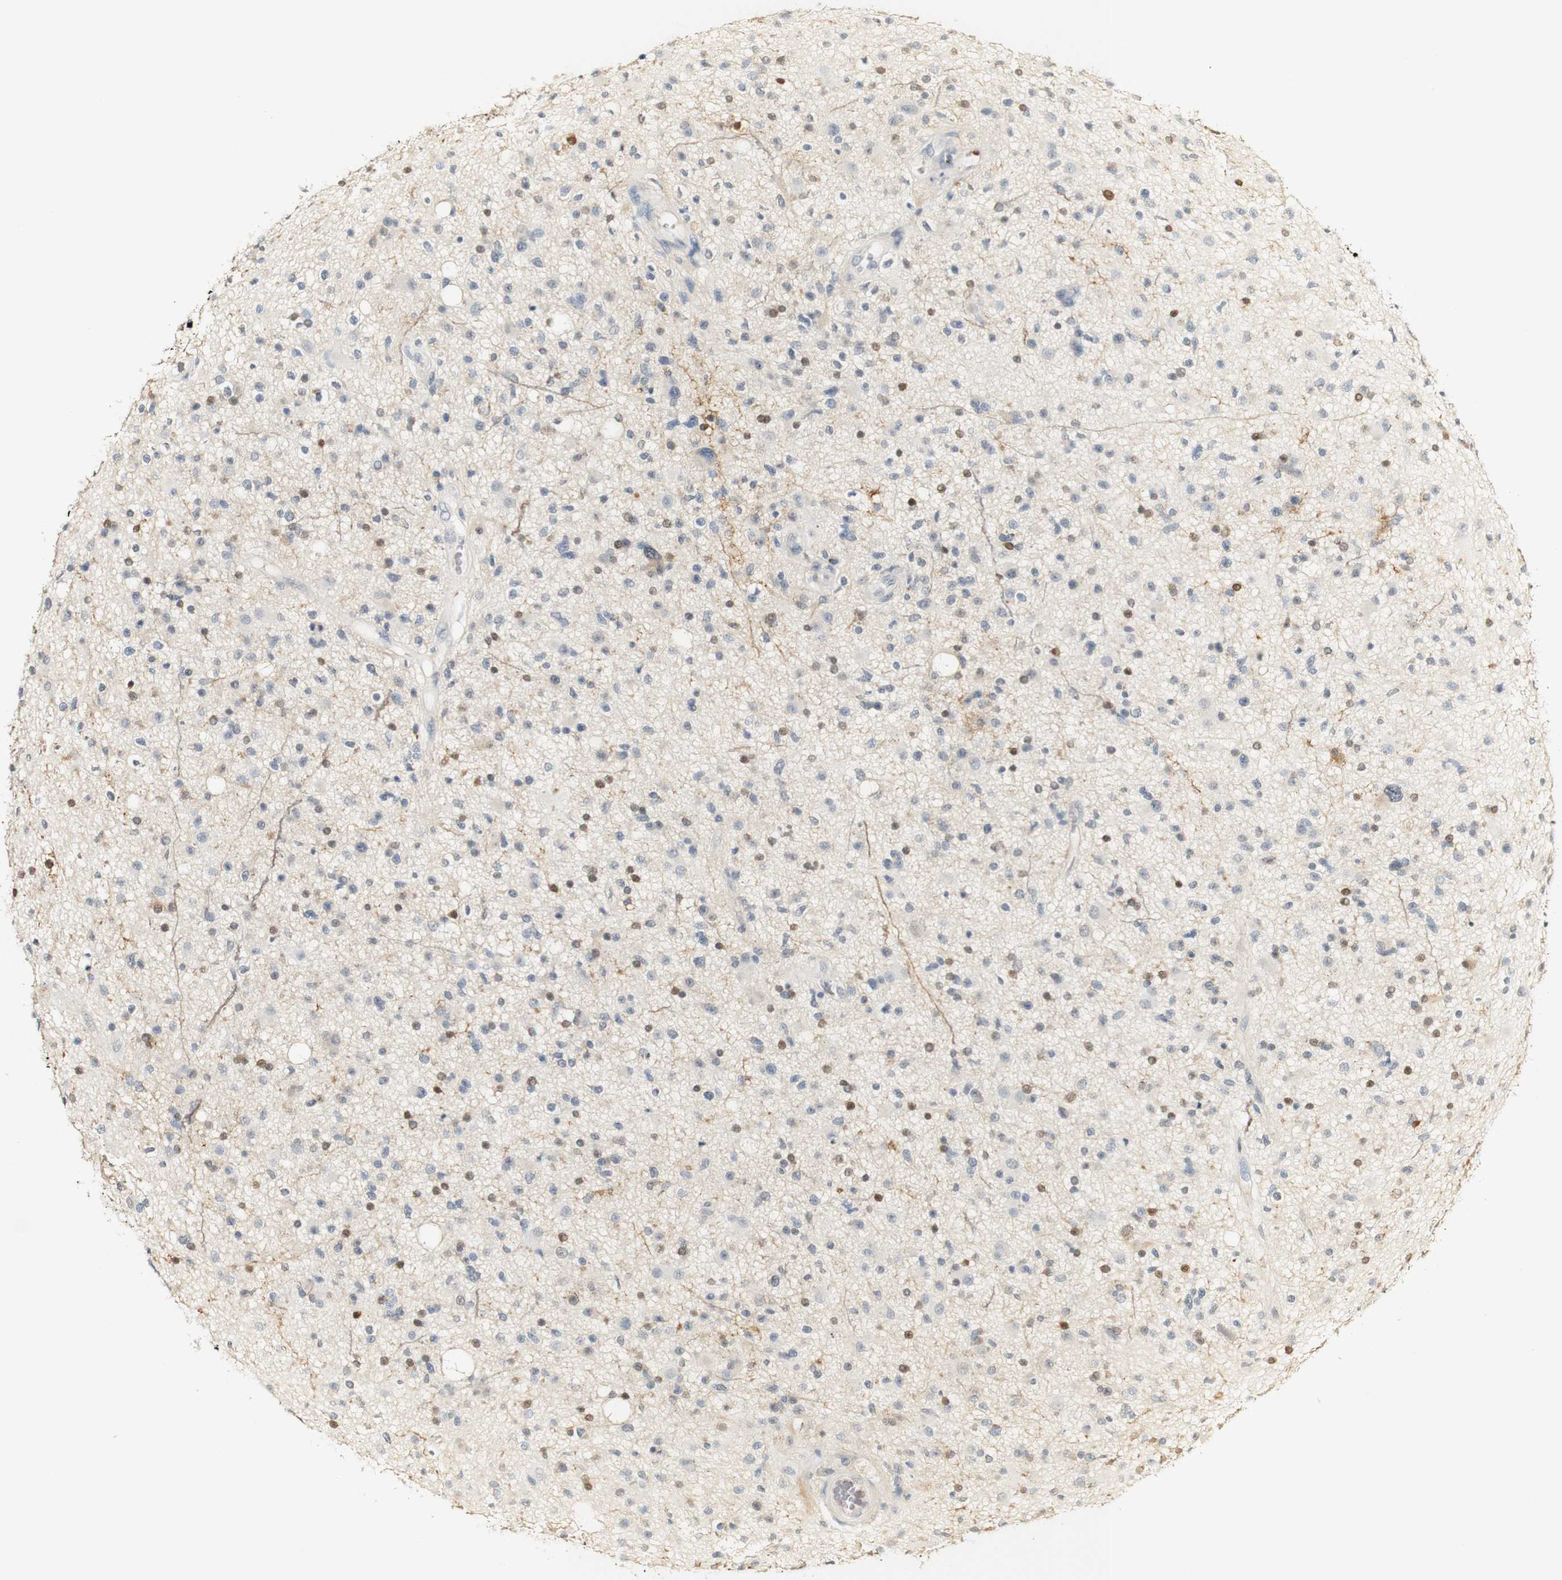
{"staining": {"intensity": "moderate", "quantity": "<25%", "location": "nuclear"}, "tissue": "glioma", "cell_type": "Tumor cells", "image_type": "cancer", "snomed": [{"axis": "morphology", "description": "Glioma, malignant, High grade"}, {"axis": "topography", "description": "Brain"}], "caption": "Immunohistochemistry histopathology image of neoplastic tissue: human glioma stained using immunohistochemistry shows low levels of moderate protein expression localized specifically in the nuclear of tumor cells, appearing as a nuclear brown color.", "gene": "SYT7", "patient": {"sex": "male", "age": 33}}